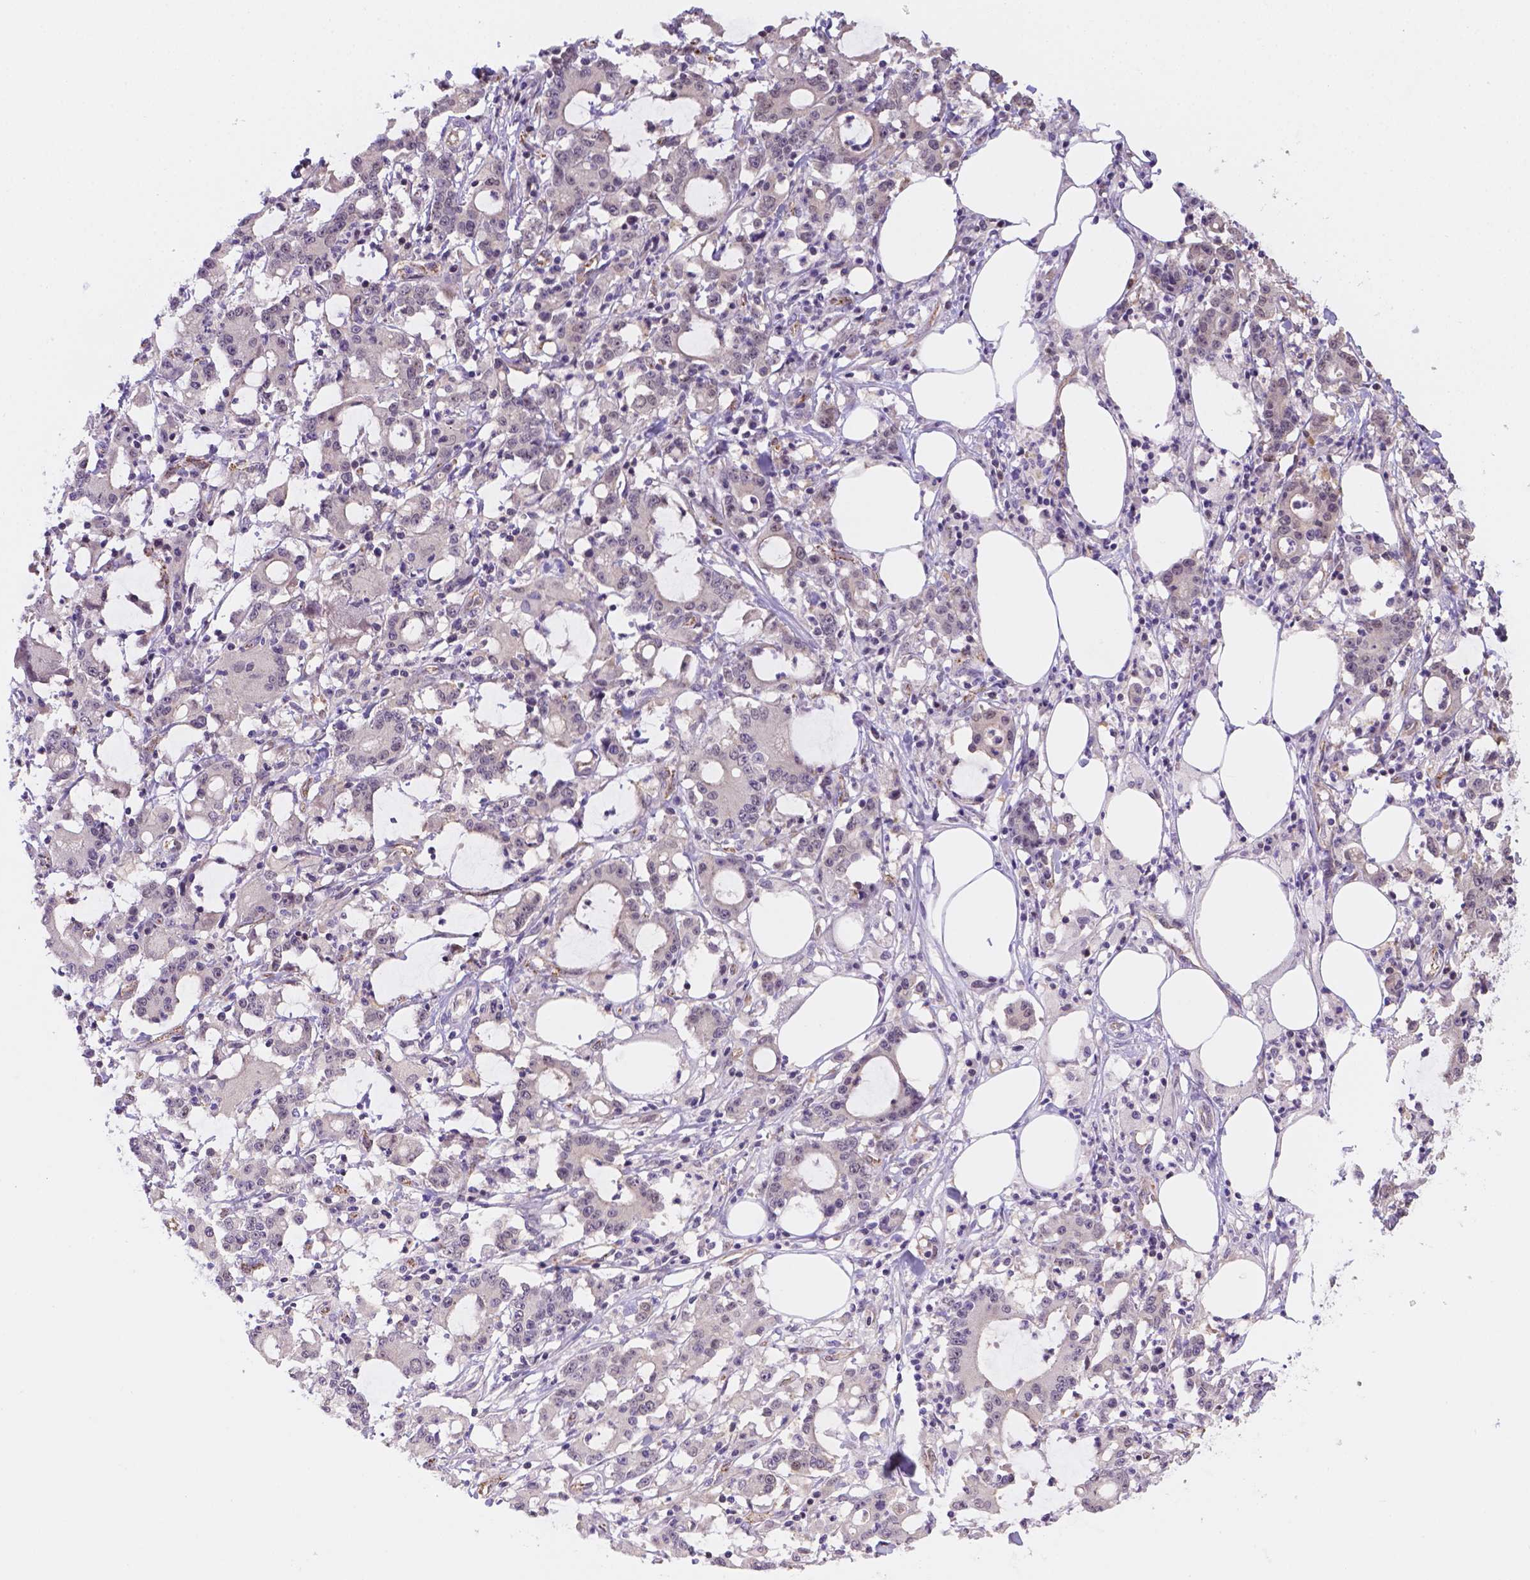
{"staining": {"intensity": "negative", "quantity": "none", "location": "none"}, "tissue": "stomach cancer", "cell_type": "Tumor cells", "image_type": "cancer", "snomed": [{"axis": "morphology", "description": "Adenocarcinoma, NOS"}, {"axis": "topography", "description": "Stomach, upper"}], "caption": "This is a image of IHC staining of stomach cancer, which shows no positivity in tumor cells. Nuclei are stained in blue.", "gene": "NXPE2", "patient": {"sex": "male", "age": 68}}